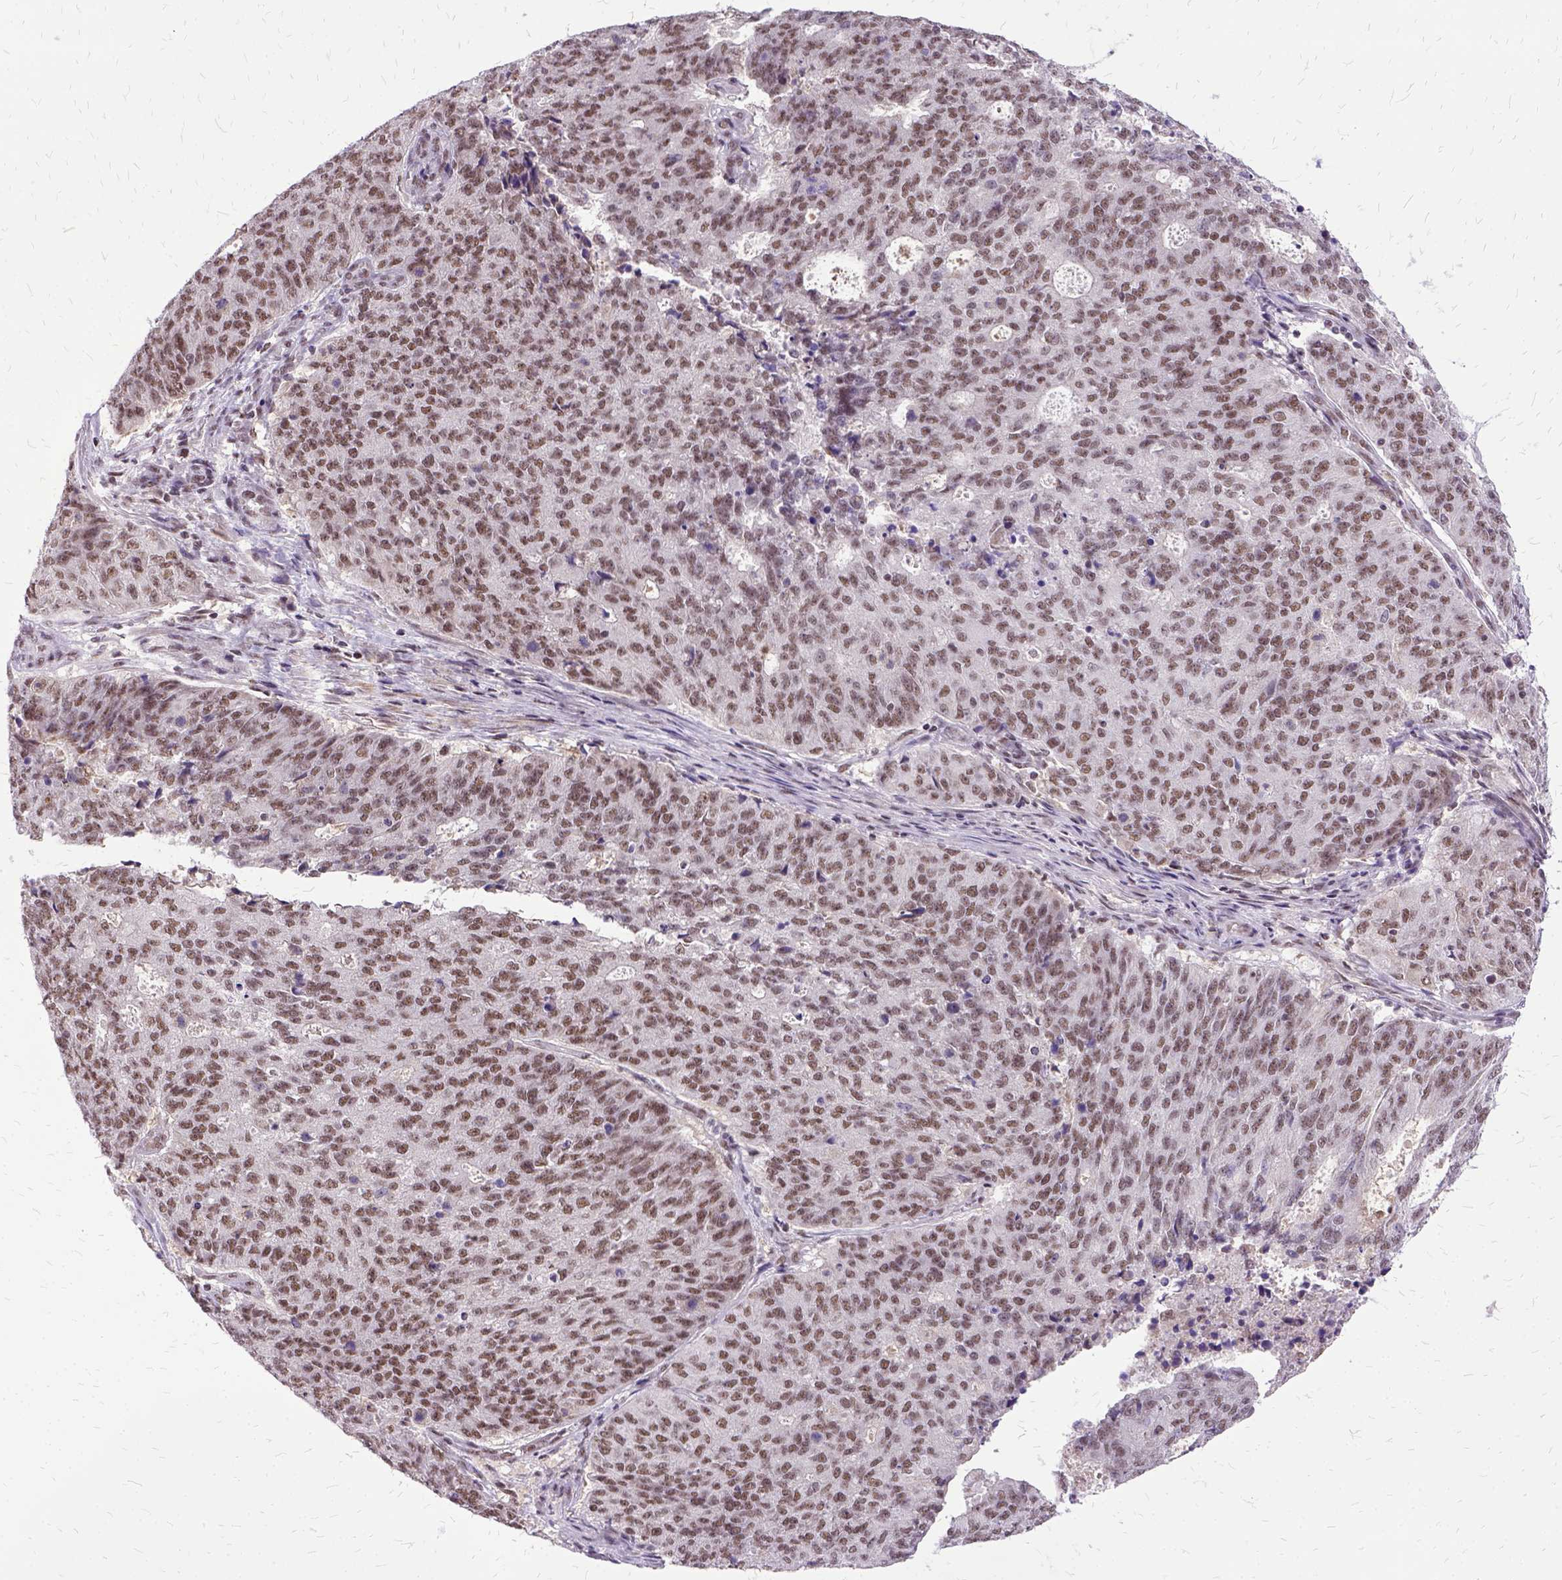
{"staining": {"intensity": "moderate", "quantity": ">75%", "location": "nuclear"}, "tissue": "endometrial cancer", "cell_type": "Tumor cells", "image_type": "cancer", "snomed": [{"axis": "morphology", "description": "Adenocarcinoma, NOS"}, {"axis": "topography", "description": "Endometrium"}], "caption": "An IHC image of neoplastic tissue is shown. Protein staining in brown labels moderate nuclear positivity in endometrial adenocarcinoma within tumor cells.", "gene": "SETD1A", "patient": {"sex": "female", "age": 82}}